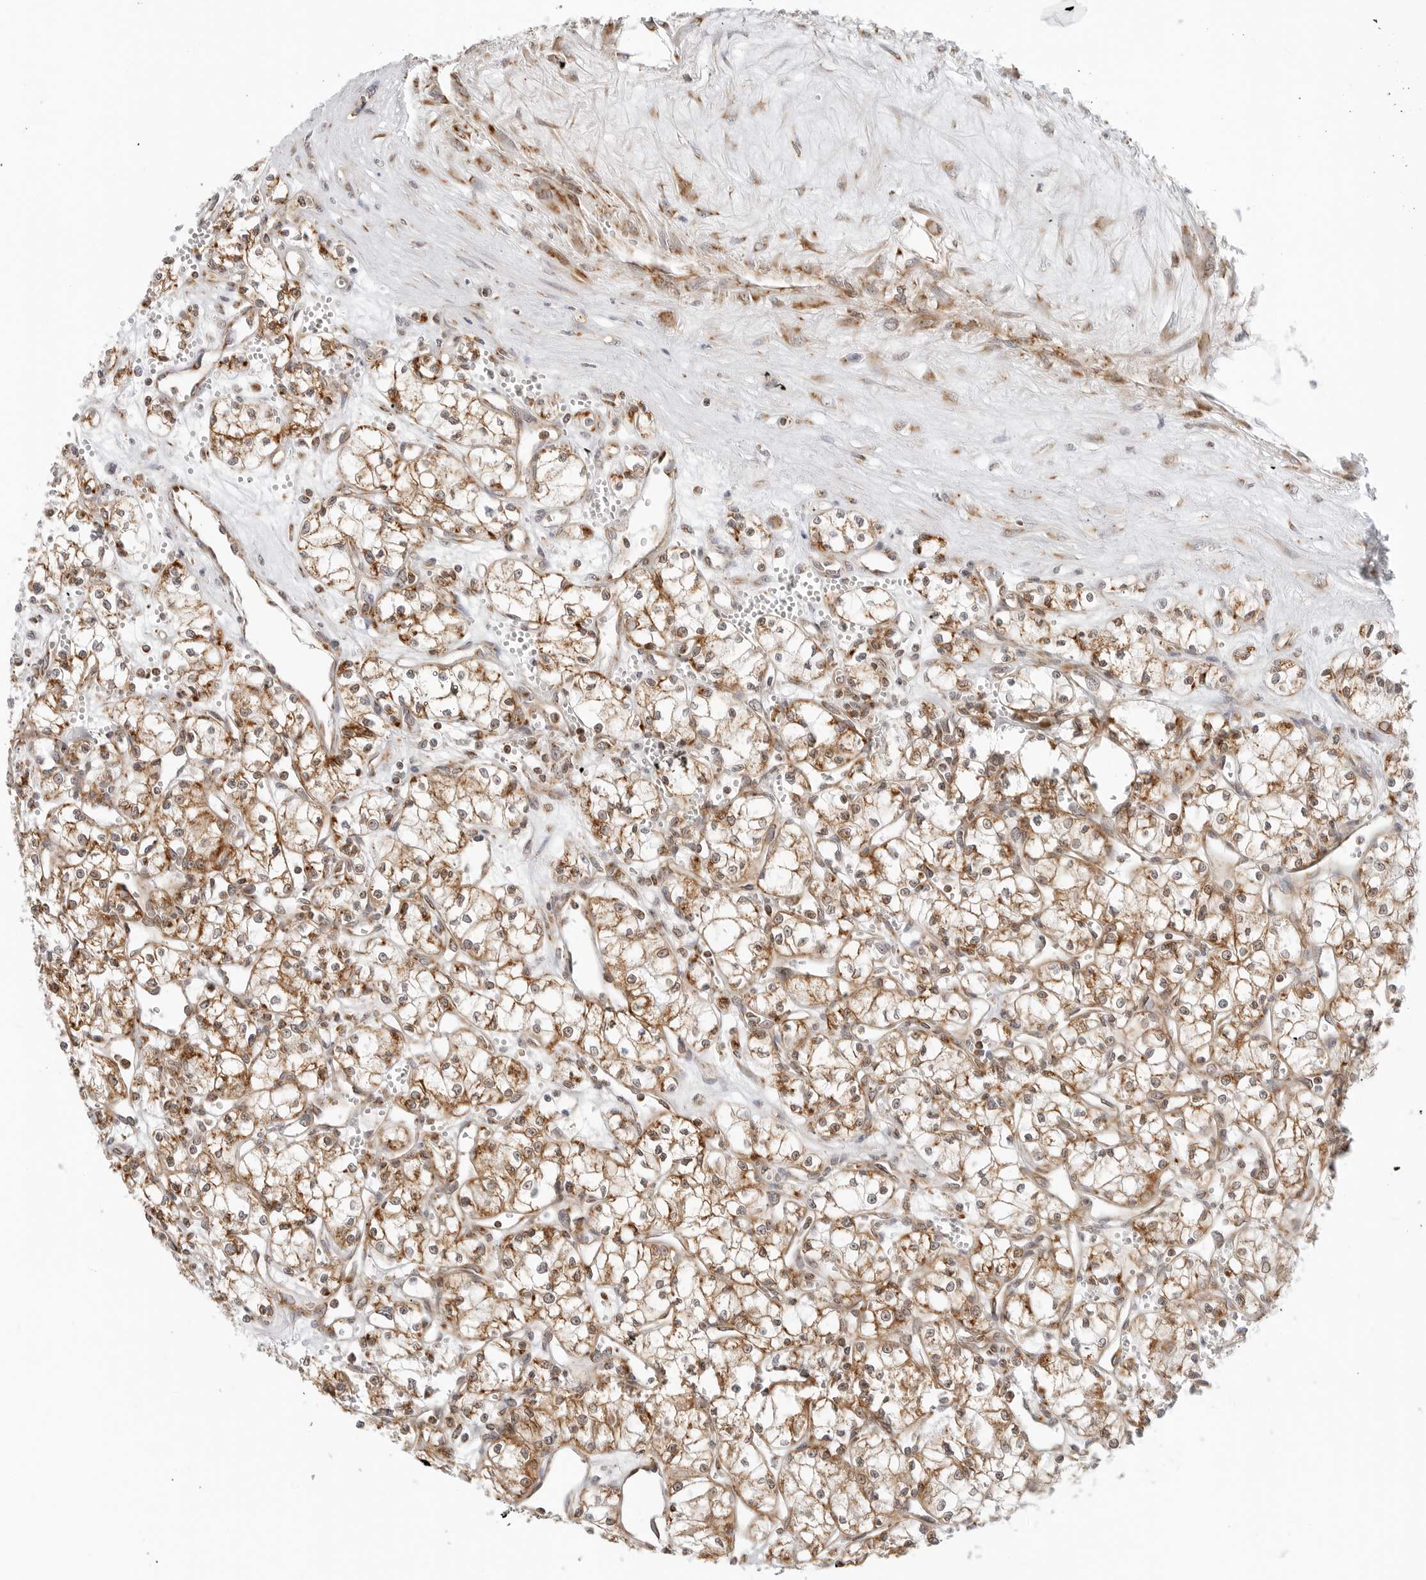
{"staining": {"intensity": "moderate", "quantity": ">75%", "location": "cytoplasmic/membranous"}, "tissue": "renal cancer", "cell_type": "Tumor cells", "image_type": "cancer", "snomed": [{"axis": "morphology", "description": "Adenocarcinoma, NOS"}, {"axis": "topography", "description": "Kidney"}], "caption": "Tumor cells display moderate cytoplasmic/membranous expression in about >75% of cells in renal adenocarcinoma. The staining was performed using DAB (3,3'-diaminobenzidine) to visualize the protein expression in brown, while the nuclei were stained in blue with hematoxylin (Magnification: 20x).", "gene": "POLR3GL", "patient": {"sex": "male", "age": 59}}